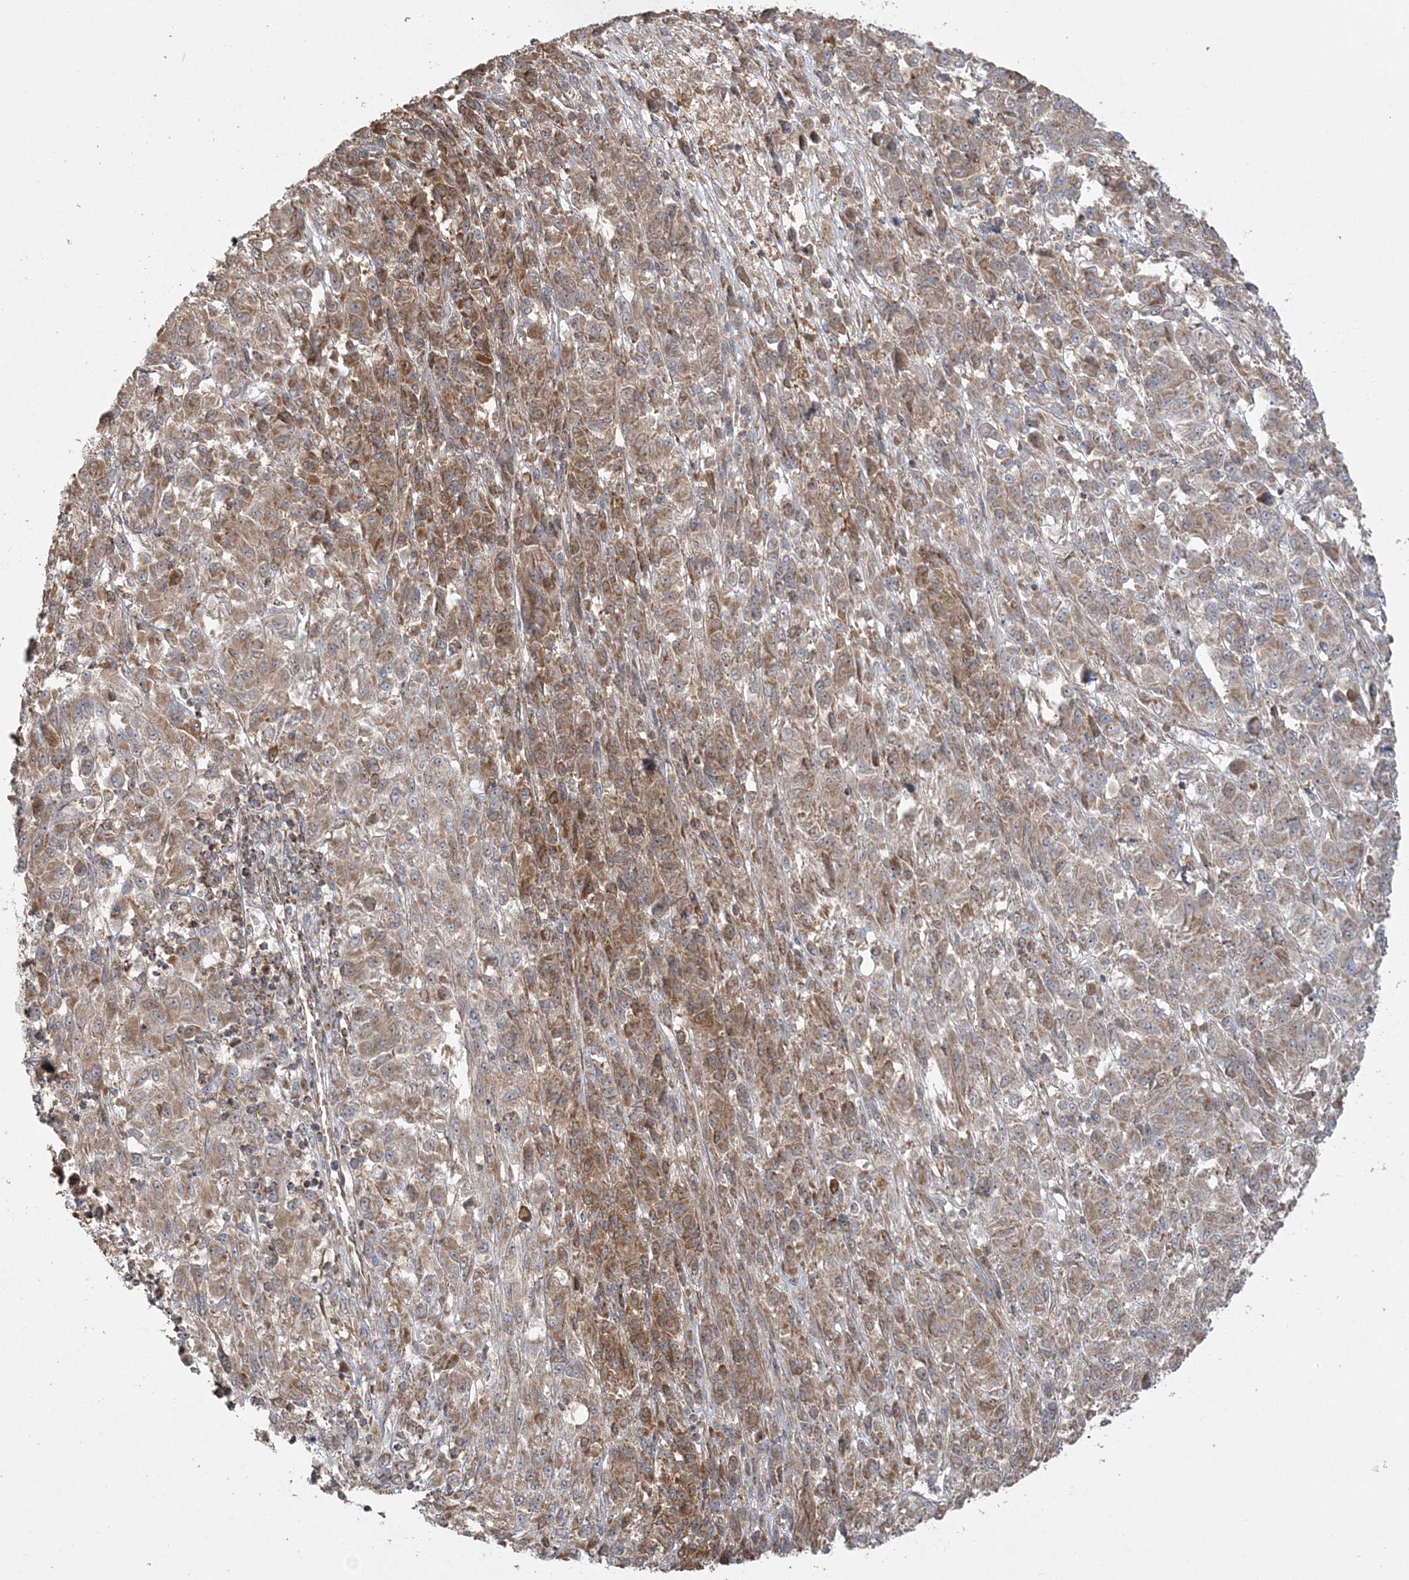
{"staining": {"intensity": "moderate", "quantity": ">75%", "location": "cytoplasmic/membranous"}, "tissue": "melanoma", "cell_type": "Tumor cells", "image_type": "cancer", "snomed": [{"axis": "morphology", "description": "Malignant melanoma, Metastatic site"}, {"axis": "topography", "description": "Lung"}], "caption": "Tumor cells show moderate cytoplasmic/membranous staining in approximately >75% of cells in melanoma.", "gene": "SCLT1", "patient": {"sex": "male", "age": 64}}